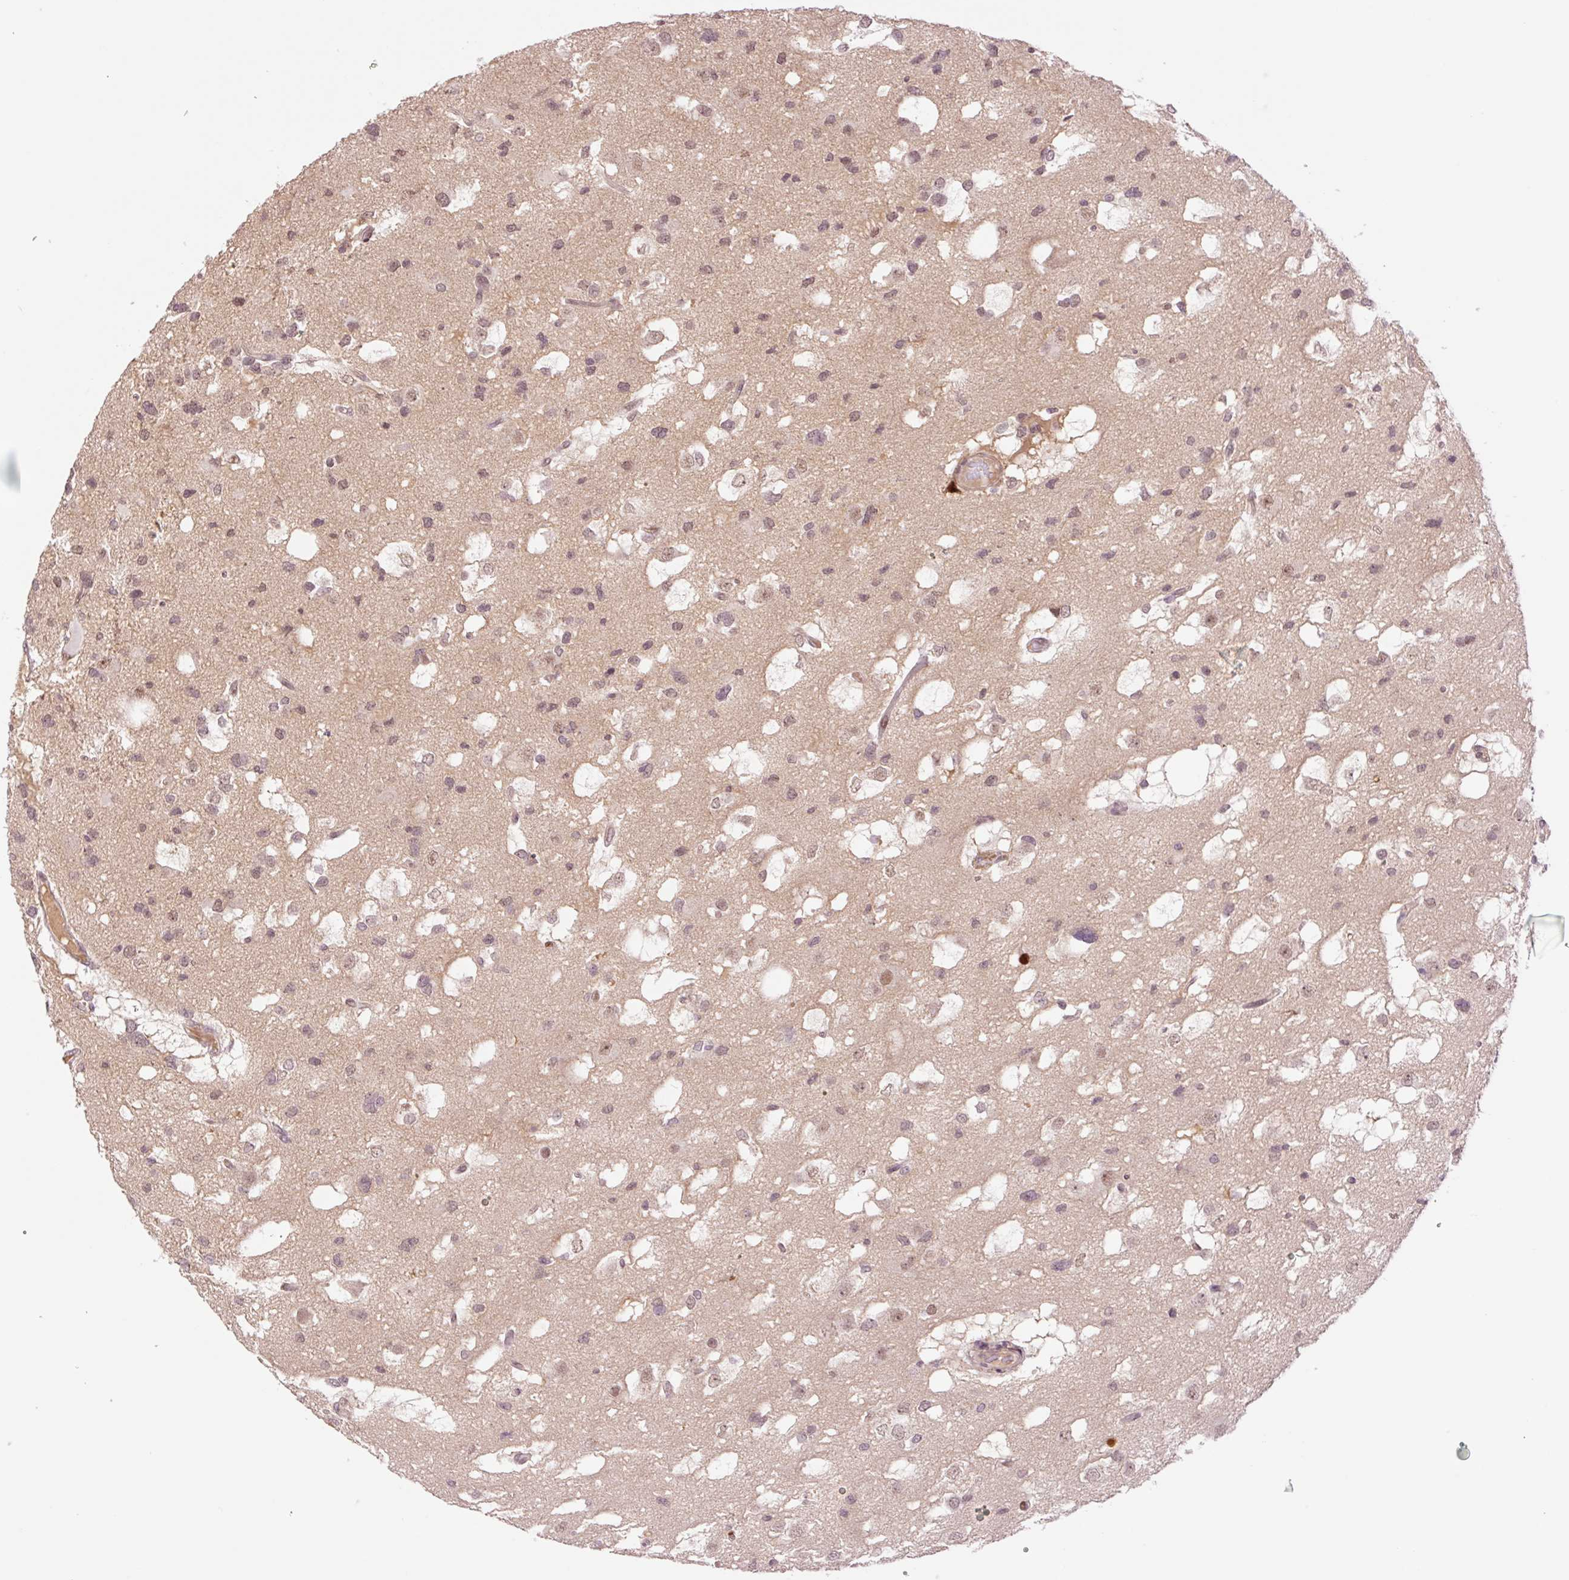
{"staining": {"intensity": "weak", "quantity": "<25%", "location": "nuclear"}, "tissue": "glioma", "cell_type": "Tumor cells", "image_type": "cancer", "snomed": [{"axis": "morphology", "description": "Glioma, malignant, High grade"}, {"axis": "topography", "description": "Brain"}], "caption": "DAB immunohistochemical staining of human malignant glioma (high-grade) displays no significant positivity in tumor cells.", "gene": "DPPA4", "patient": {"sex": "male", "age": 53}}